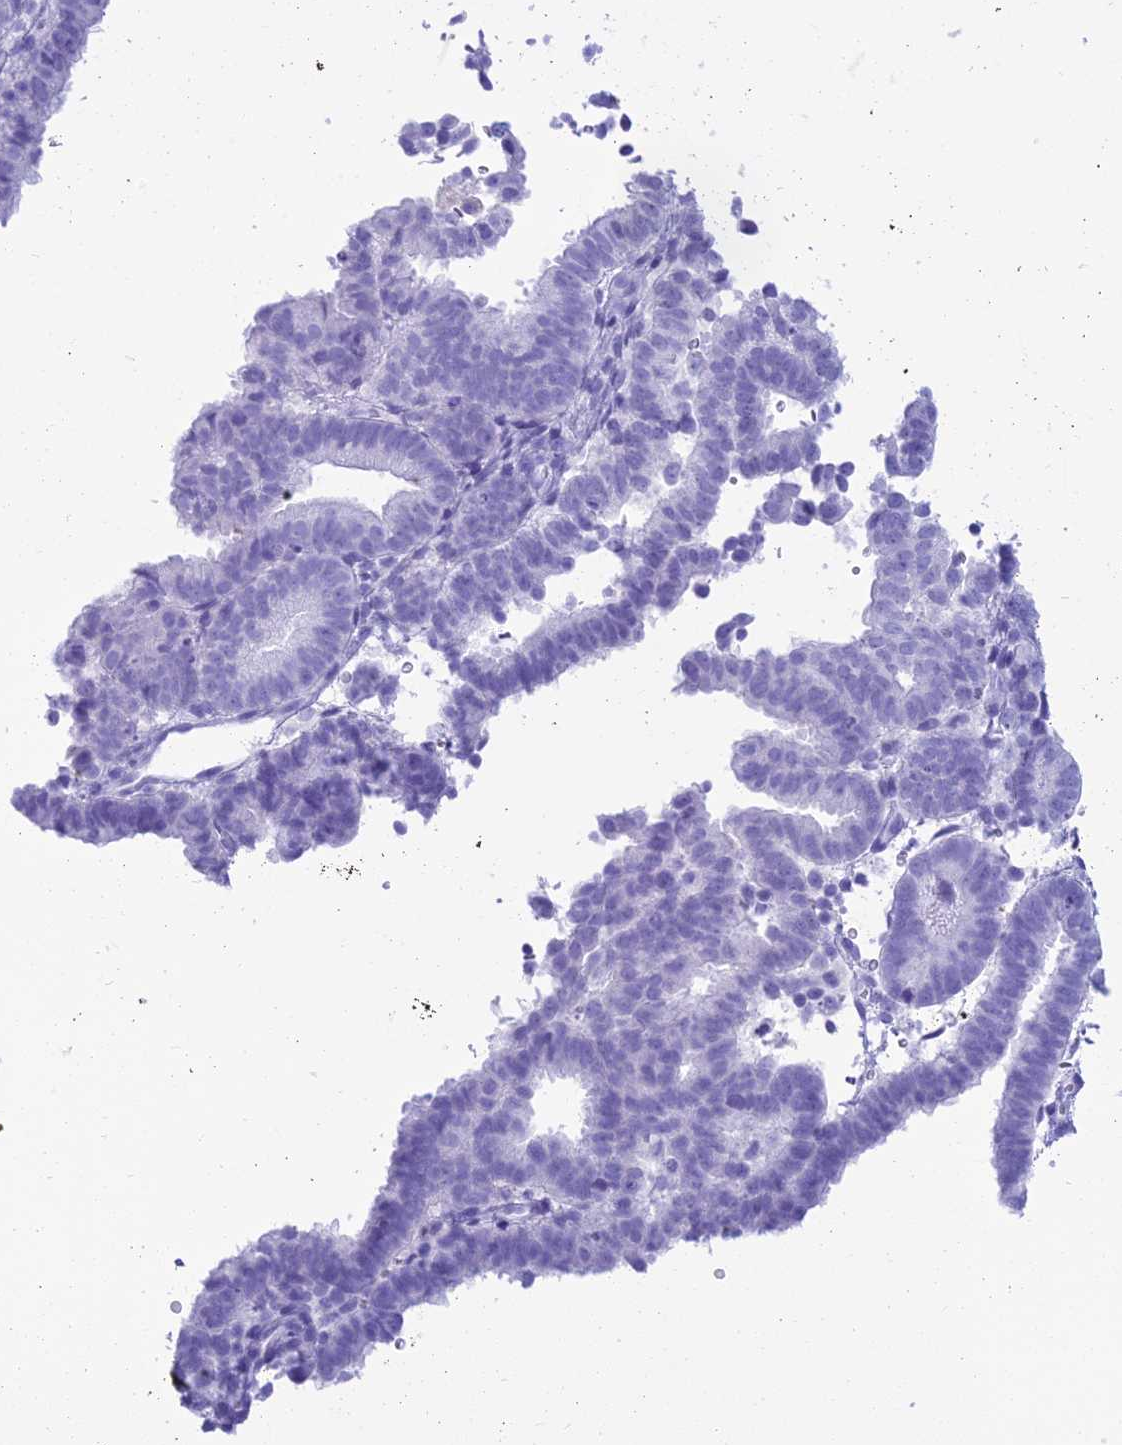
{"staining": {"intensity": "negative", "quantity": "none", "location": "none"}, "tissue": "endometrial cancer", "cell_type": "Tumor cells", "image_type": "cancer", "snomed": [{"axis": "morphology", "description": "Adenocarcinoma, NOS"}, {"axis": "topography", "description": "Endometrium"}], "caption": "A micrograph of human endometrial cancer (adenocarcinoma) is negative for staining in tumor cells.", "gene": "ZNF442", "patient": {"sex": "female", "age": 70}}